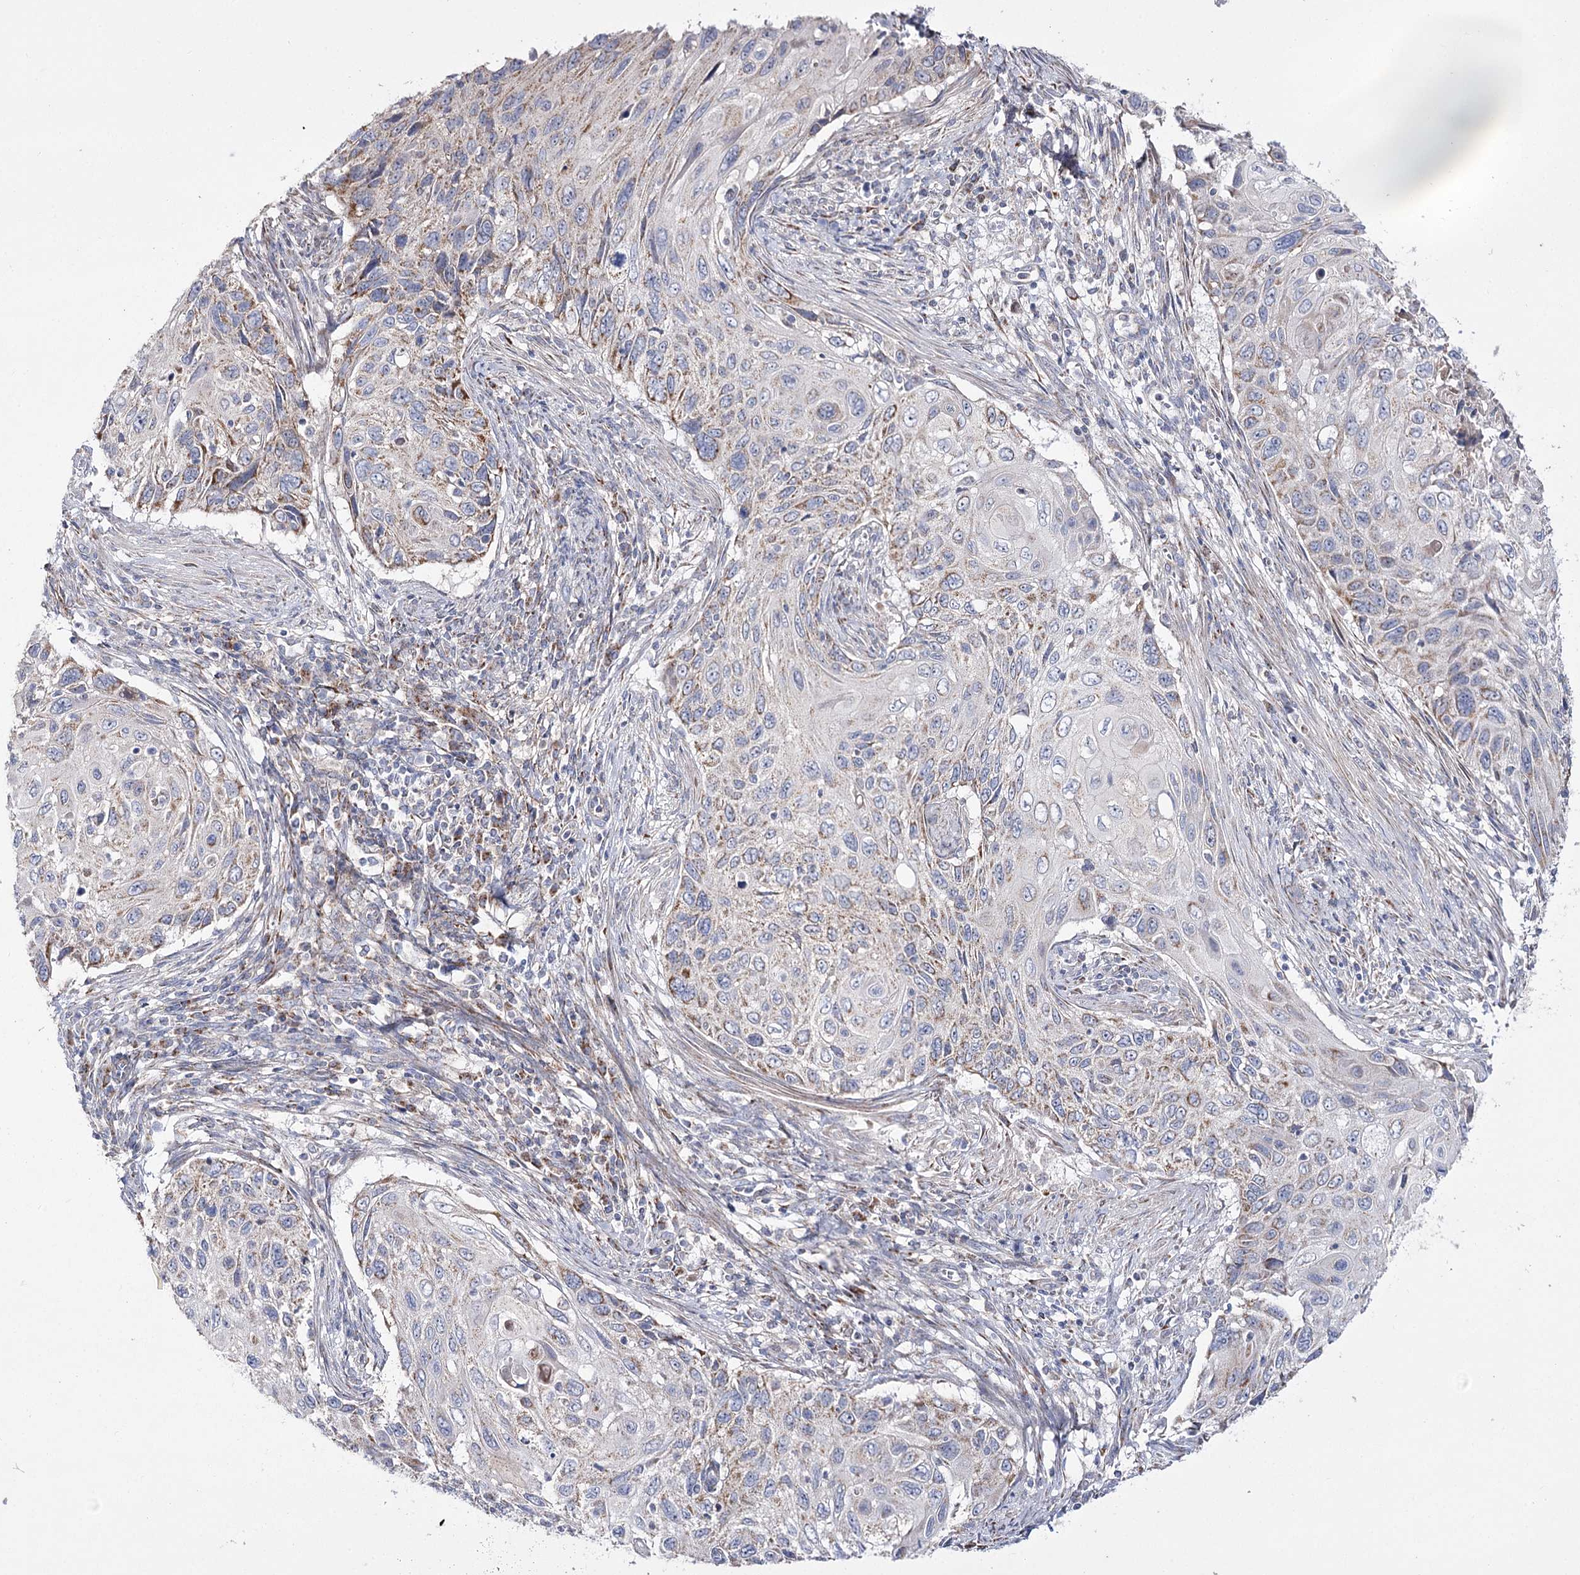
{"staining": {"intensity": "moderate", "quantity": "<25%", "location": "cytoplasmic/membranous"}, "tissue": "cervical cancer", "cell_type": "Tumor cells", "image_type": "cancer", "snomed": [{"axis": "morphology", "description": "Squamous cell carcinoma, NOS"}, {"axis": "topography", "description": "Cervix"}], "caption": "This is an image of immunohistochemistry staining of cervical squamous cell carcinoma, which shows moderate positivity in the cytoplasmic/membranous of tumor cells.", "gene": "NADK2", "patient": {"sex": "female", "age": 70}}